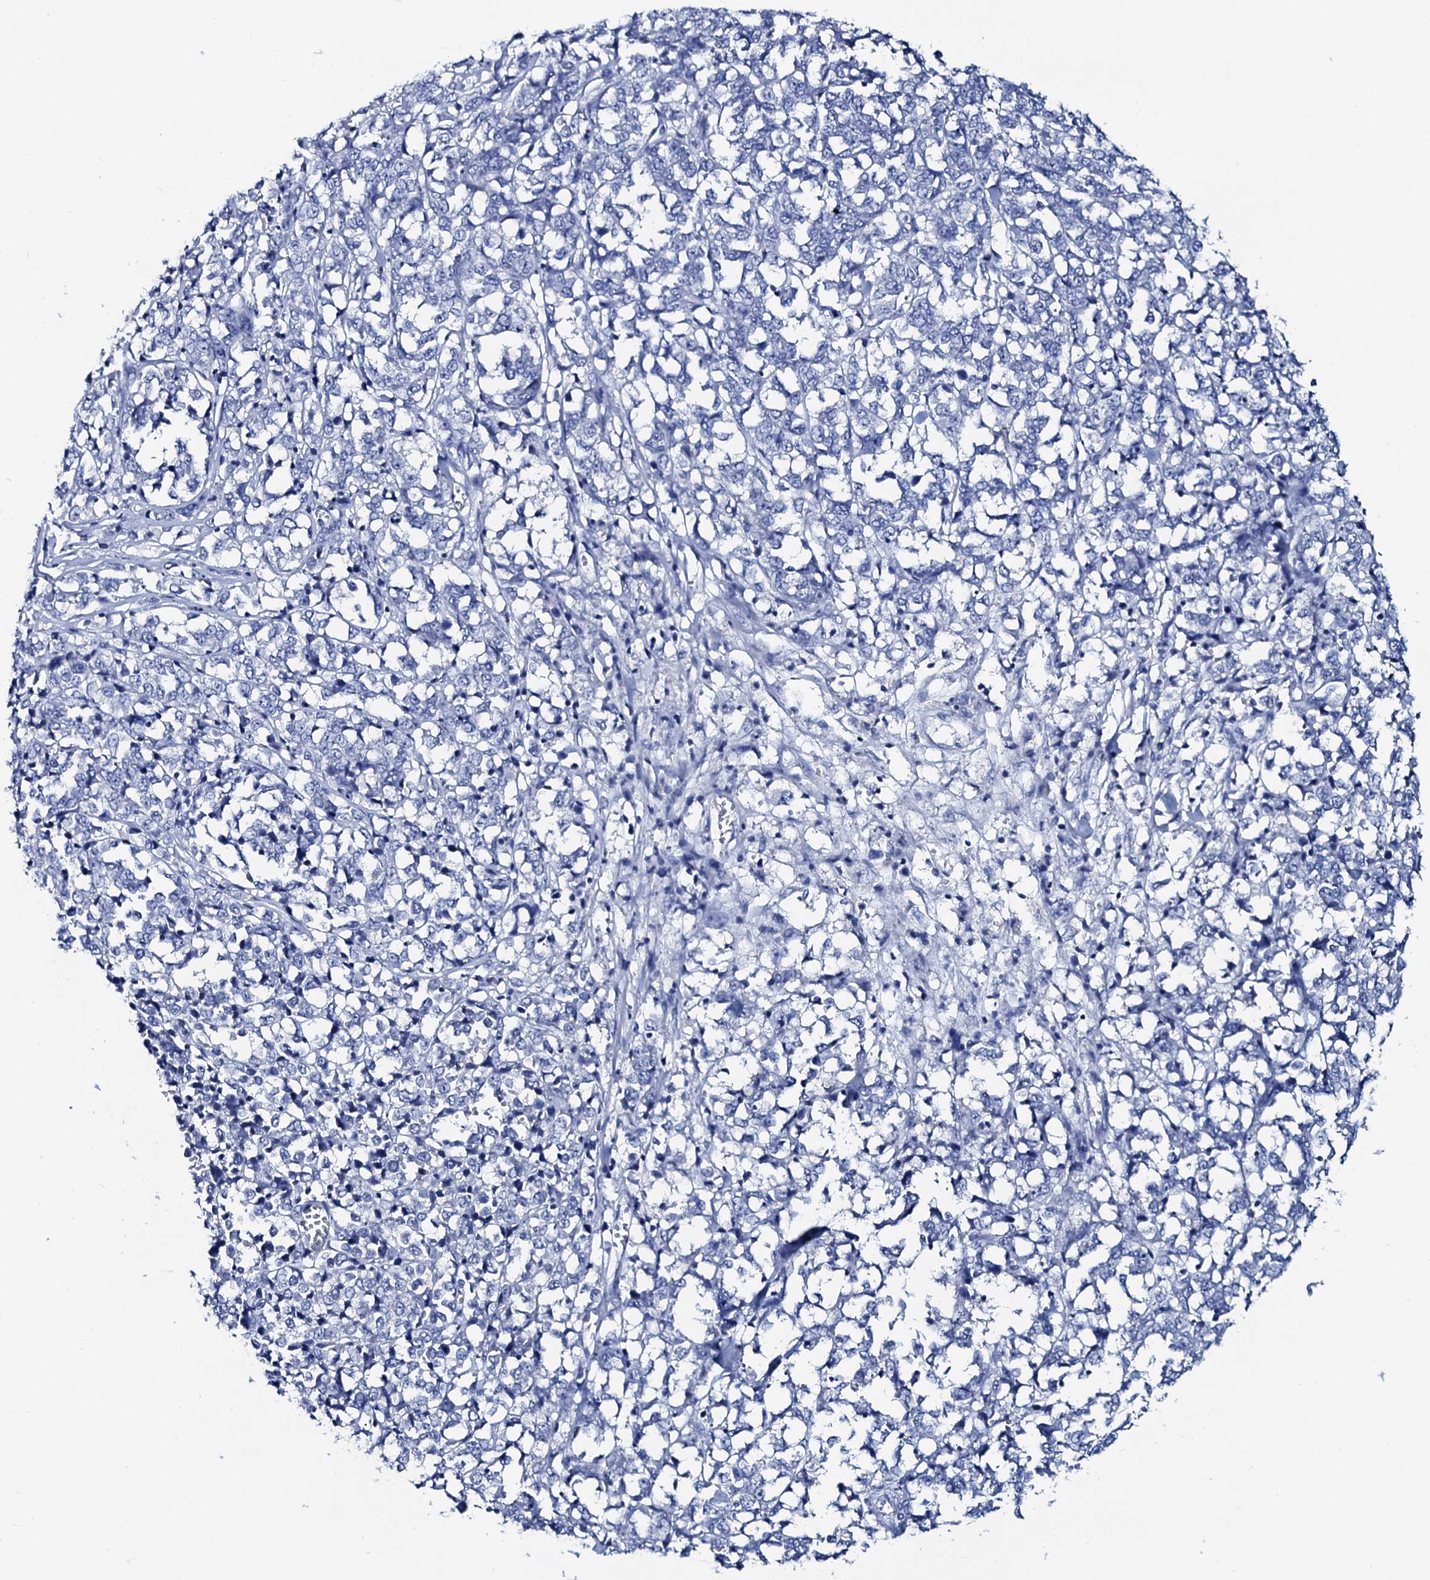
{"staining": {"intensity": "negative", "quantity": "none", "location": "none"}, "tissue": "melanoma", "cell_type": "Tumor cells", "image_type": "cancer", "snomed": [{"axis": "morphology", "description": "Malignant melanoma, NOS"}, {"axis": "topography", "description": "Skin"}], "caption": "Tumor cells show no significant staining in melanoma.", "gene": "GYS2", "patient": {"sex": "female", "age": 72}}